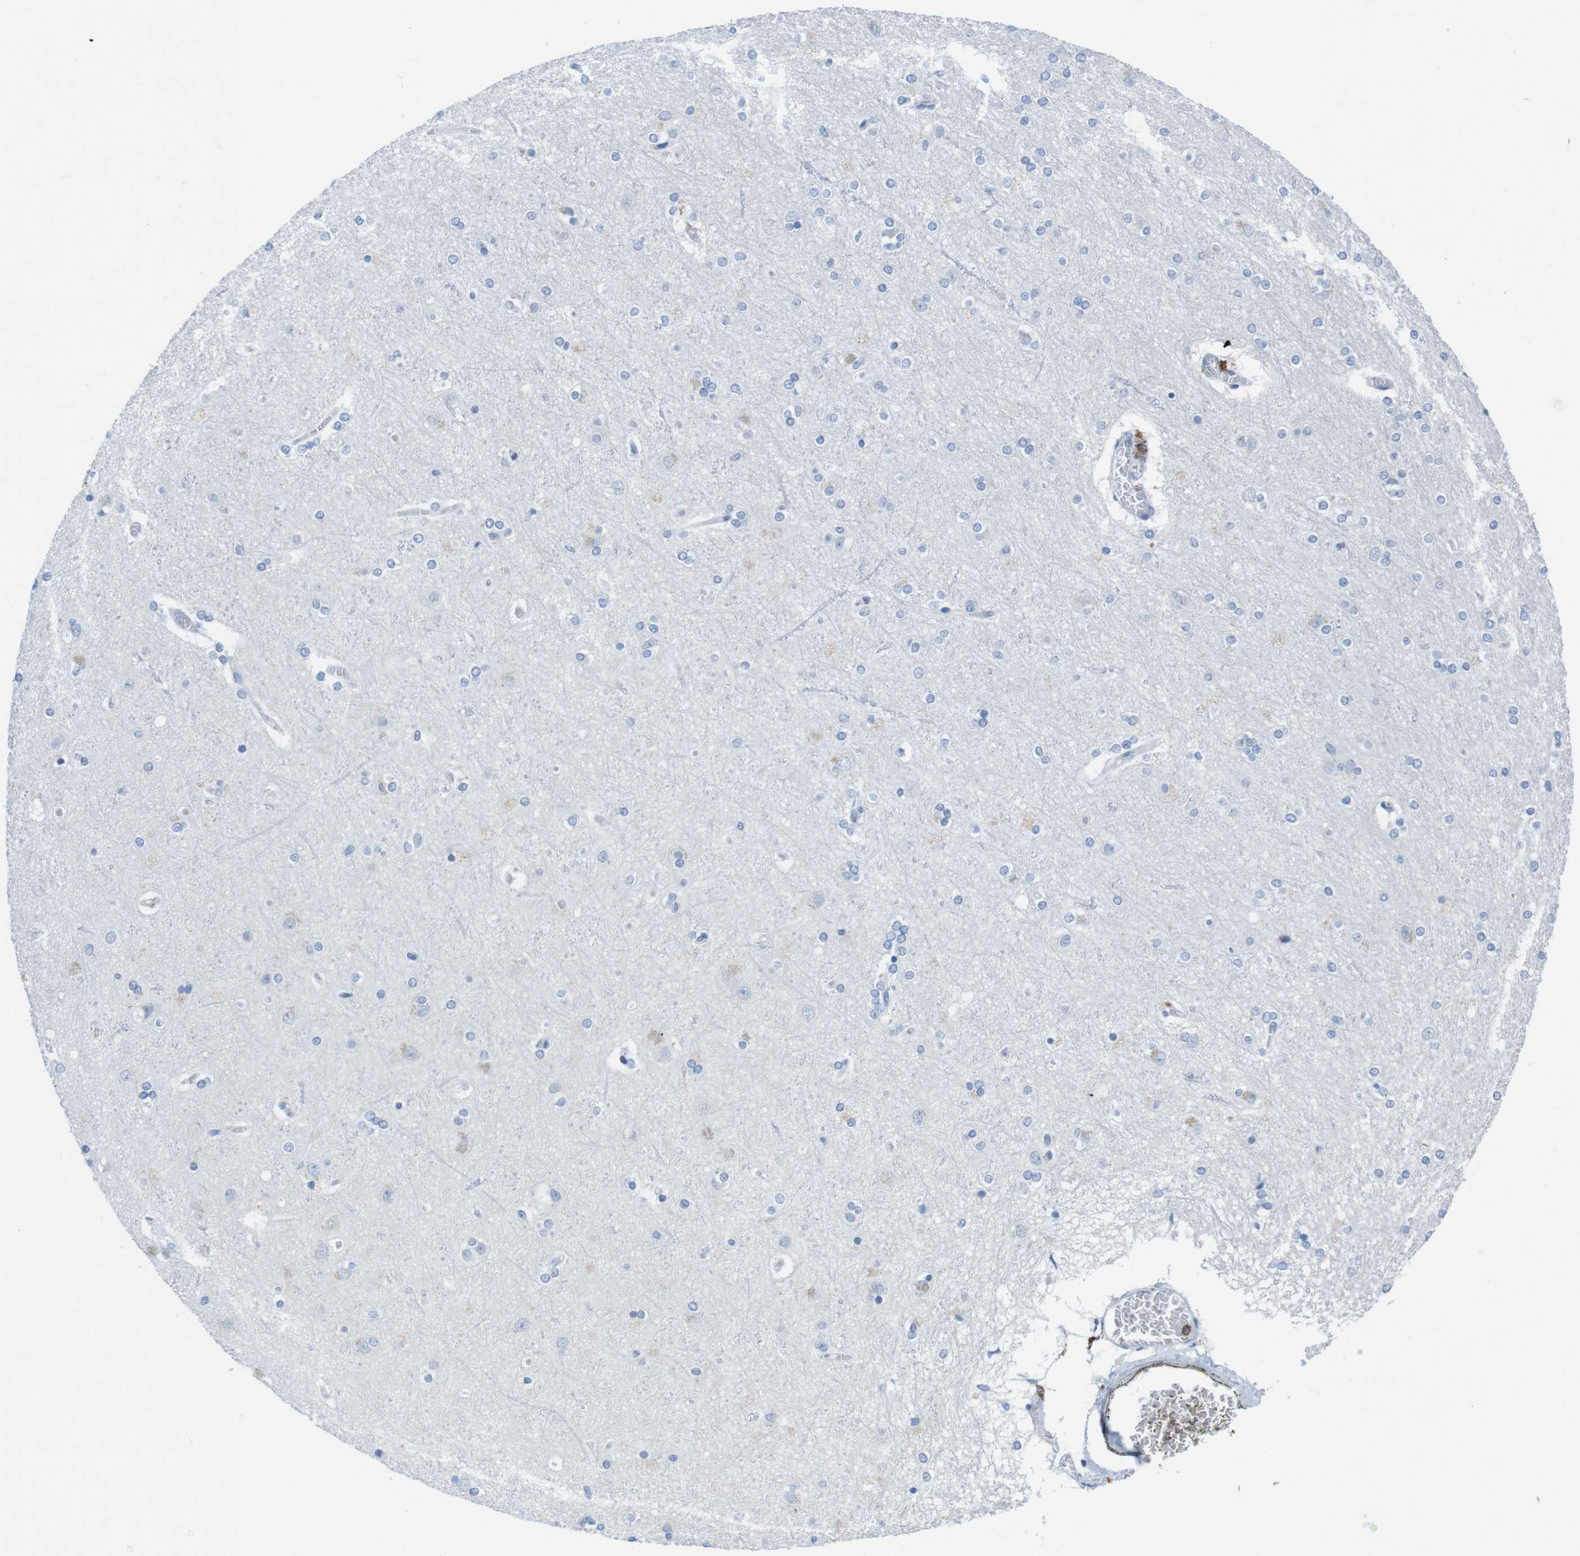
{"staining": {"intensity": "negative", "quantity": "none", "location": "none"}, "tissue": "cerebral cortex", "cell_type": "Endothelial cells", "image_type": "normal", "snomed": [{"axis": "morphology", "description": "Normal tissue, NOS"}, {"axis": "topography", "description": "Cerebral cortex"}], "caption": "Endothelial cells are negative for protein expression in normal human cerebral cortex. (DAB (3,3'-diaminobenzidine) immunohistochemistry (IHC) visualized using brightfield microscopy, high magnification).", "gene": "CD5", "patient": {"sex": "female", "age": 54}}